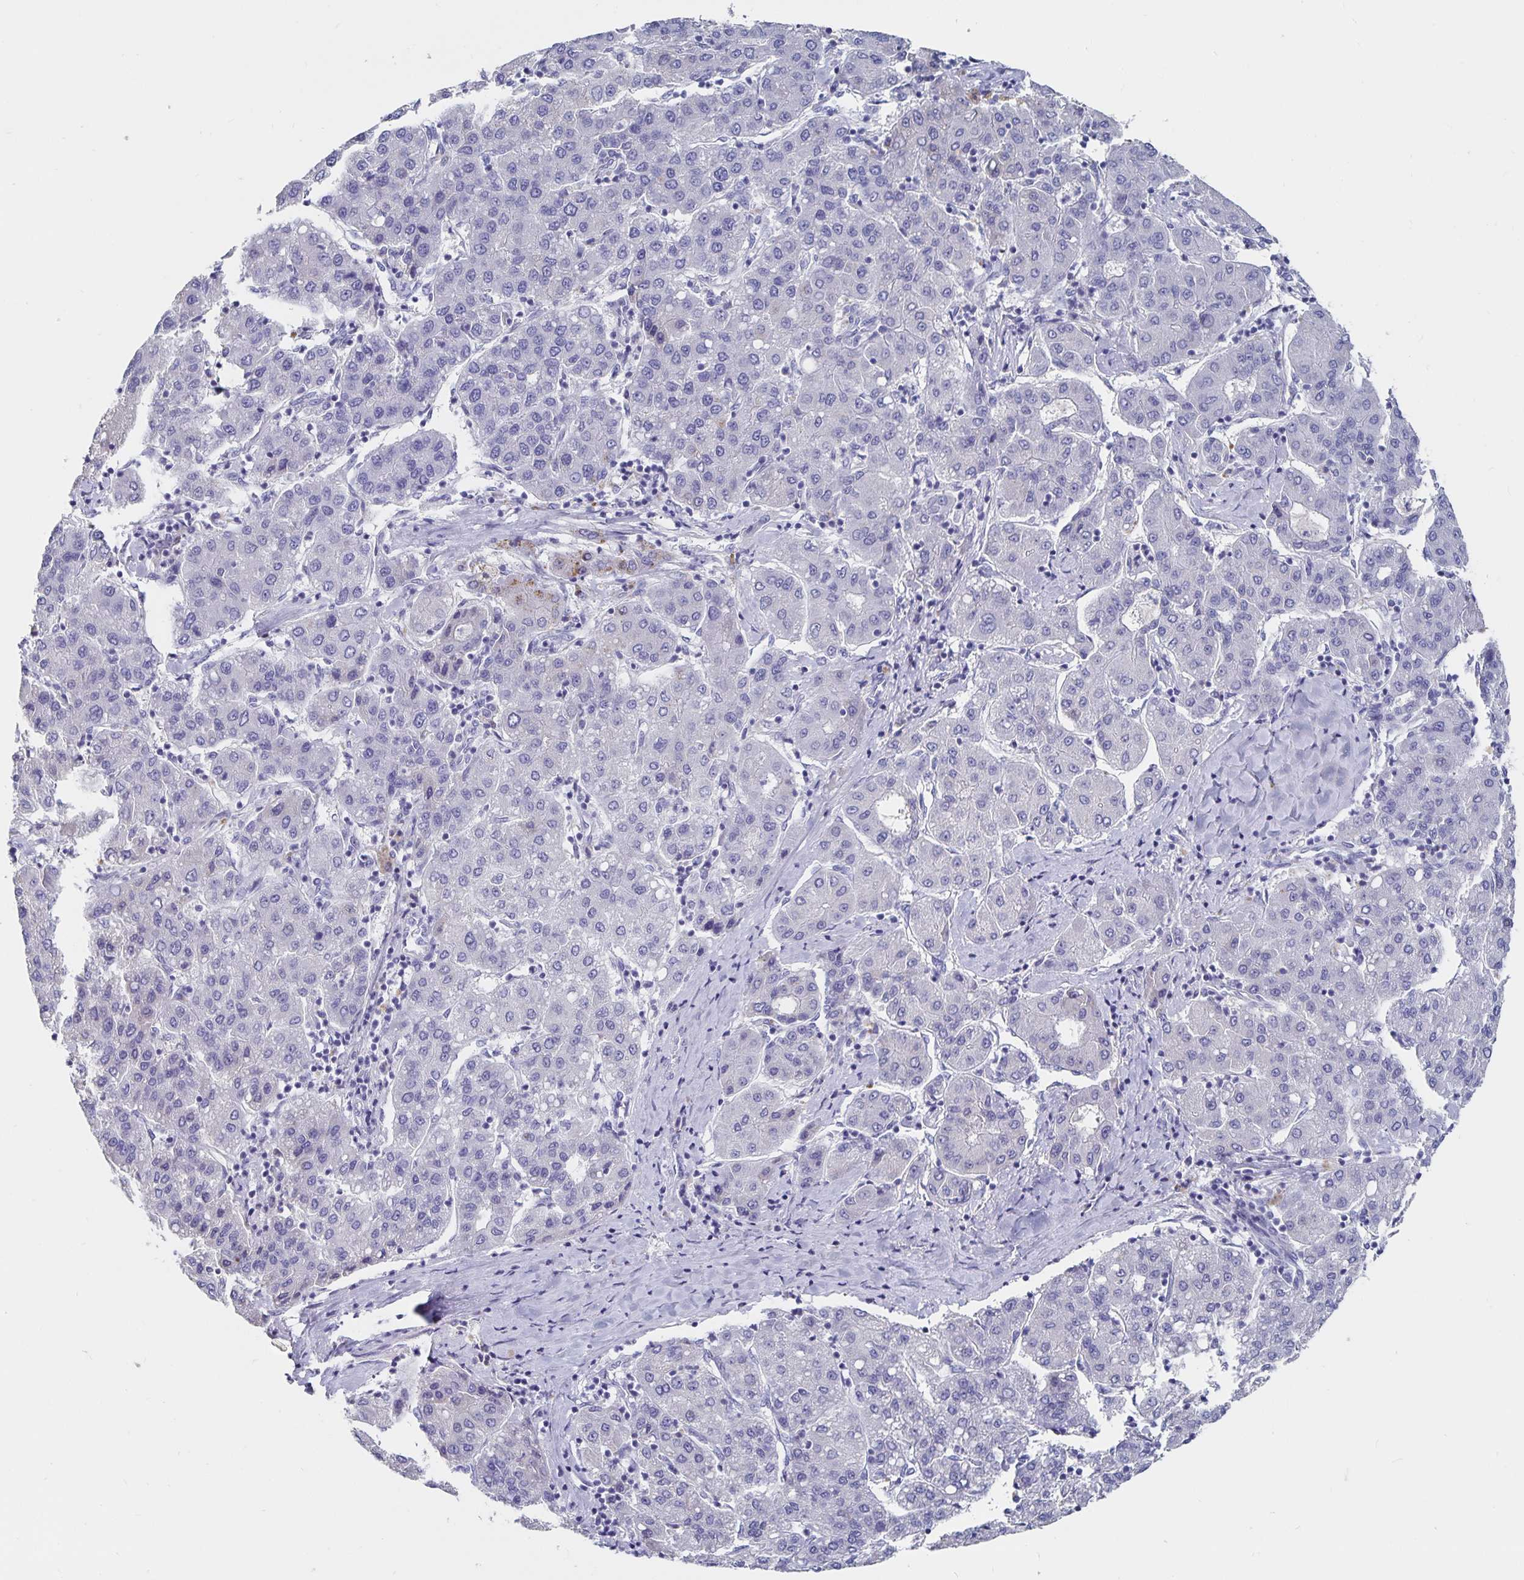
{"staining": {"intensity": "negative", "quantity": "none", "location": "none"}, "tissue": "liver cancer", "cell_type": "Tumor cells", "image_type": "cancer", "snomed": [{"axis": "morphology", "description": "Carcinoma, Hepatocellular, NOS"}, {"axis": "topography", "description": "Liver"}], "caption": "Immunohistochemistry histopathology image of human hepatocellular carcinoma (liver) stained for a protein (brown), which shows no expression in tumor cells.", "gene": "CFAP69", "patient": {"sex": "male", "age": 65}}